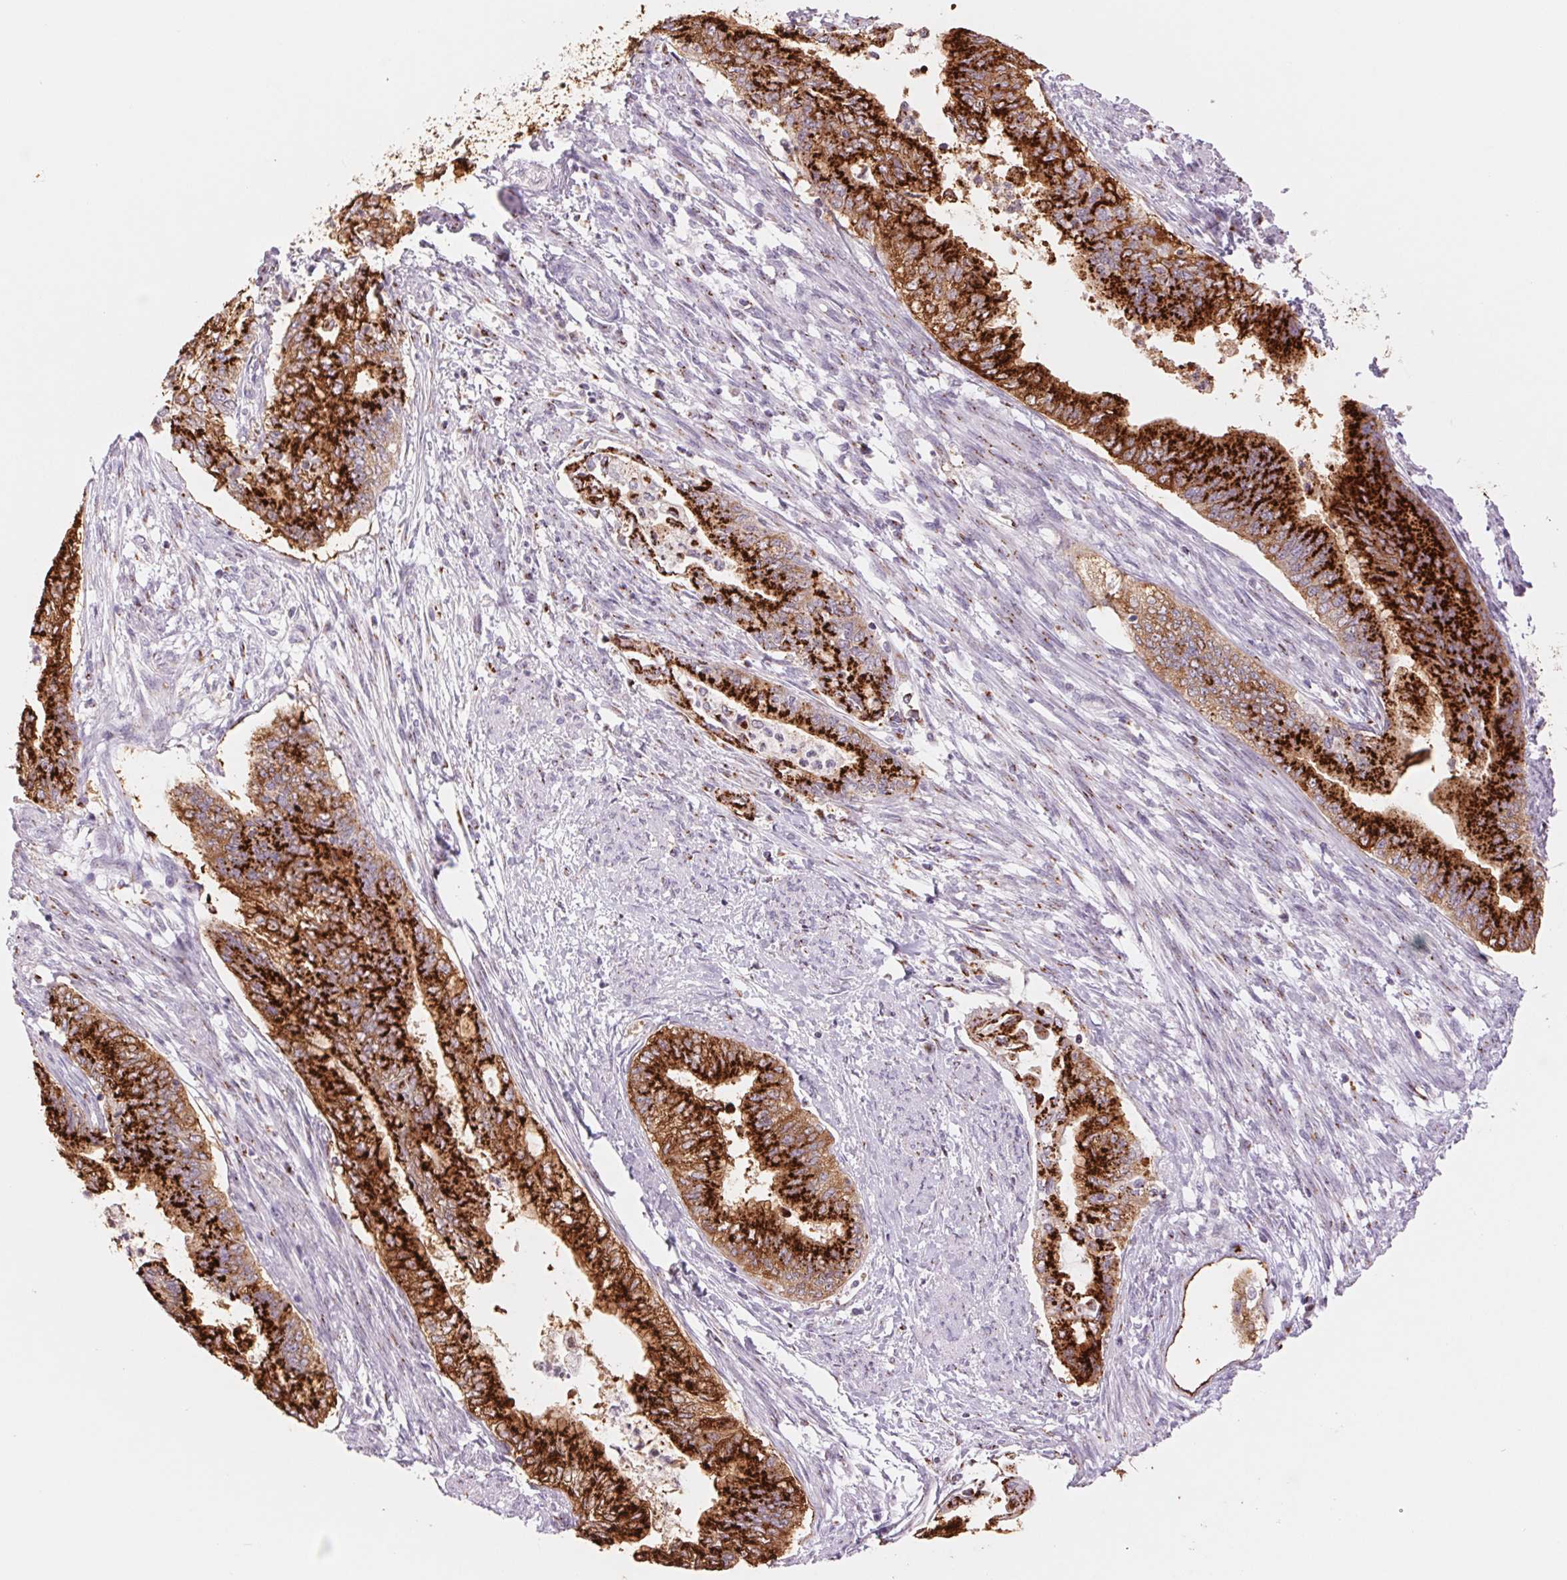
{"staining": {"intensity": "strong", "quantity": ">75%", "location": "cytoplasmic/membranous"}, "tissue": "endometrial cancer", "cell_type": "Tumor cells", "image_type": "cancer", "snomed": [{"axis": "morphology", "description": "Adenocarcinoma, NOS"}, {"axis": "topography", "description": "Endometrium"}], "caption": "Immunohistochemical staining of human endometrial cancer (adenocarcinoma) shows high levels of strong cytoplasmic/membranous protein expression in about >75% of tumor cells.", "gene": "GALNT7", "patient": {"sex": "female", "age": 65}}